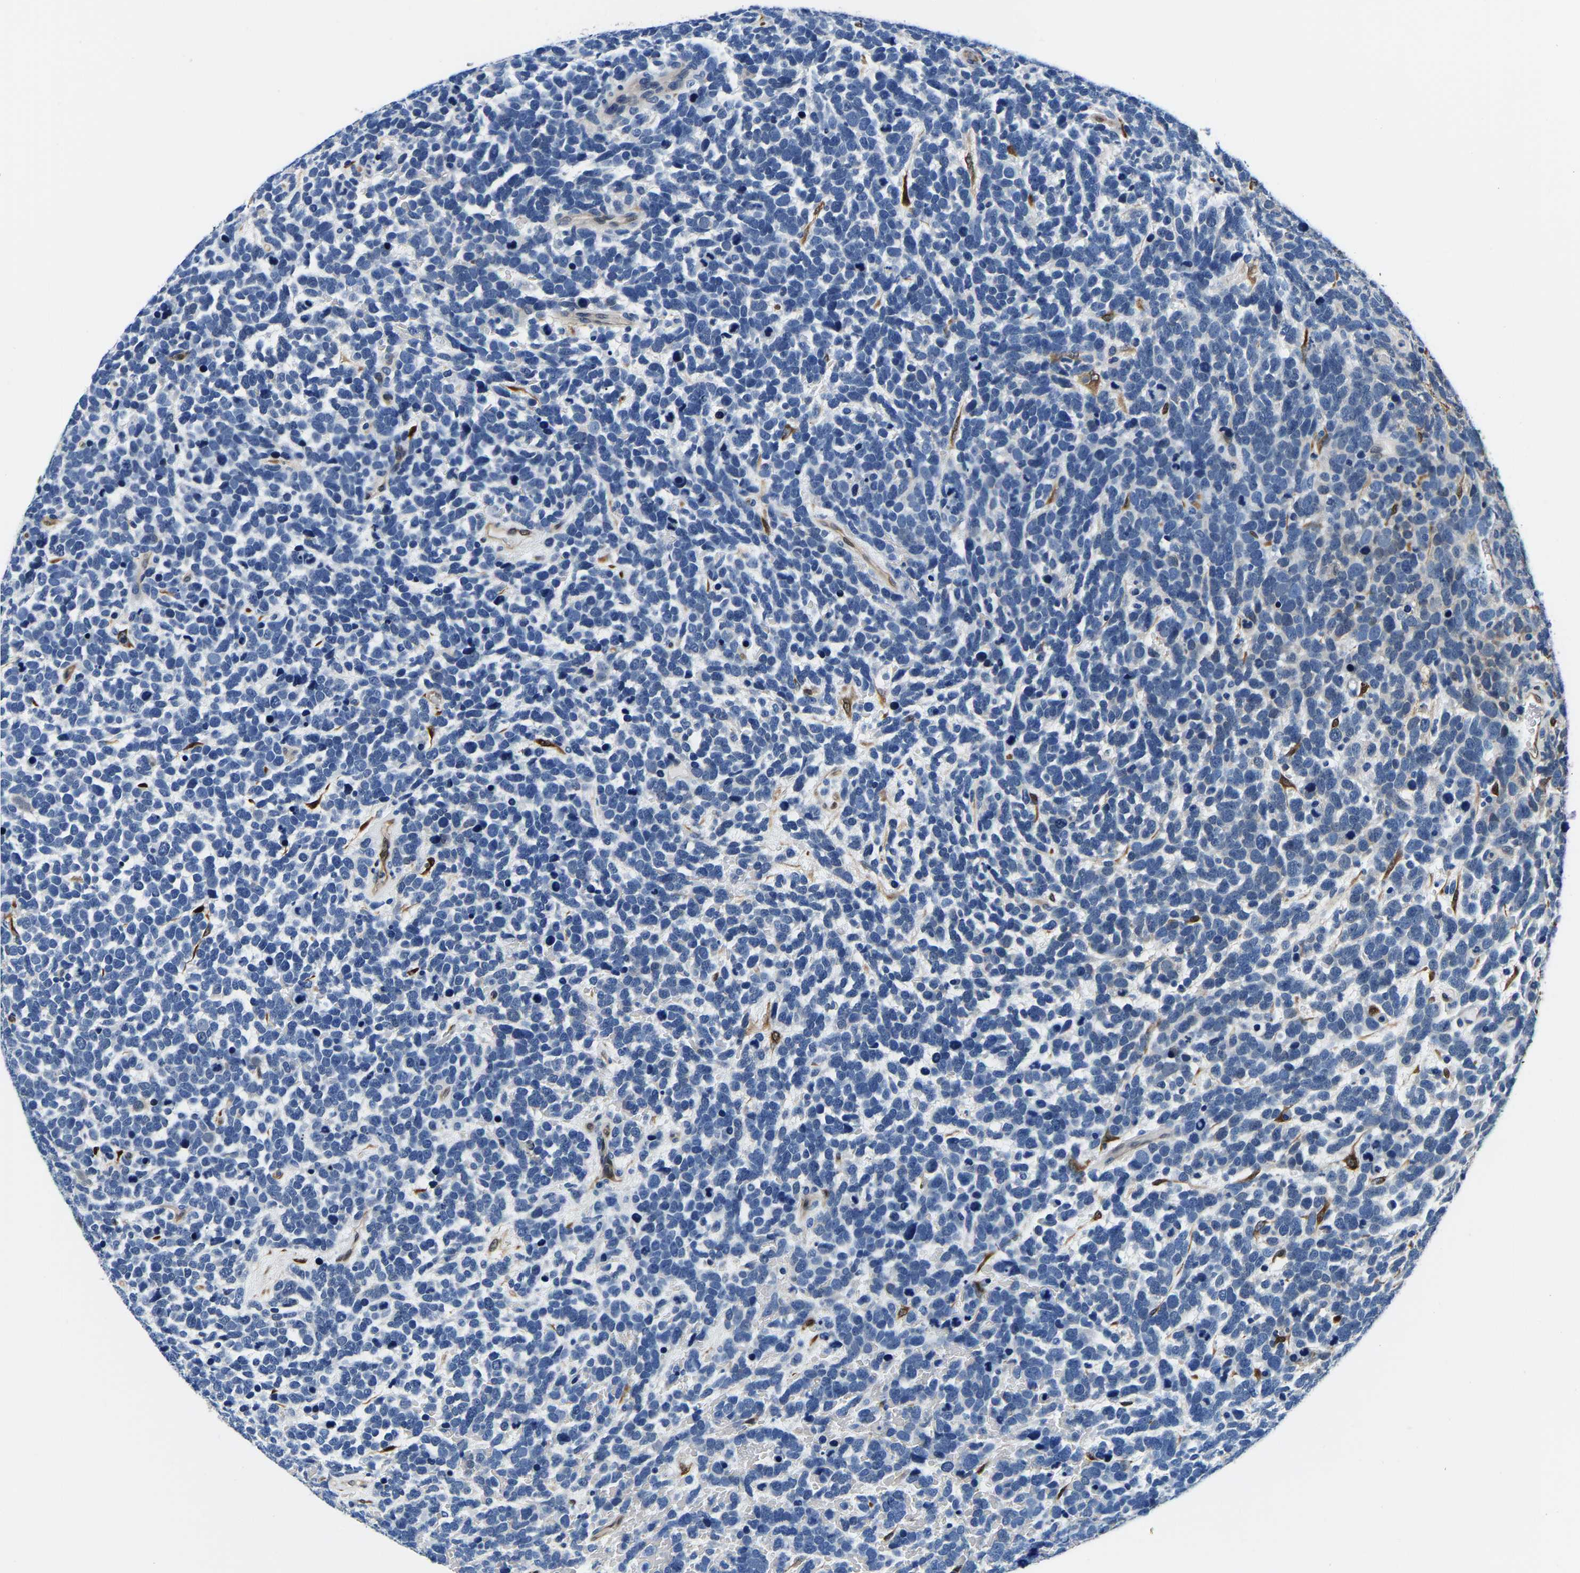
{"staining": {"intensity": "negative", "quantity": "none", "location": "none"}, "tissue": "urothelial cancer", "cell_type": "Tumor cells", "image_type": "cancer", "snomed": [{"axis": "morphology", "description": "Urothelial carcinoma, High grade"}, {"axis": "topography", "description": "Urinary bladder"}], "caption": "The image exhibits no significant expression in tumor cells of urothelial cancer.", "gene": "S100A13", "patient": {"sex": "female", "age": 82}}